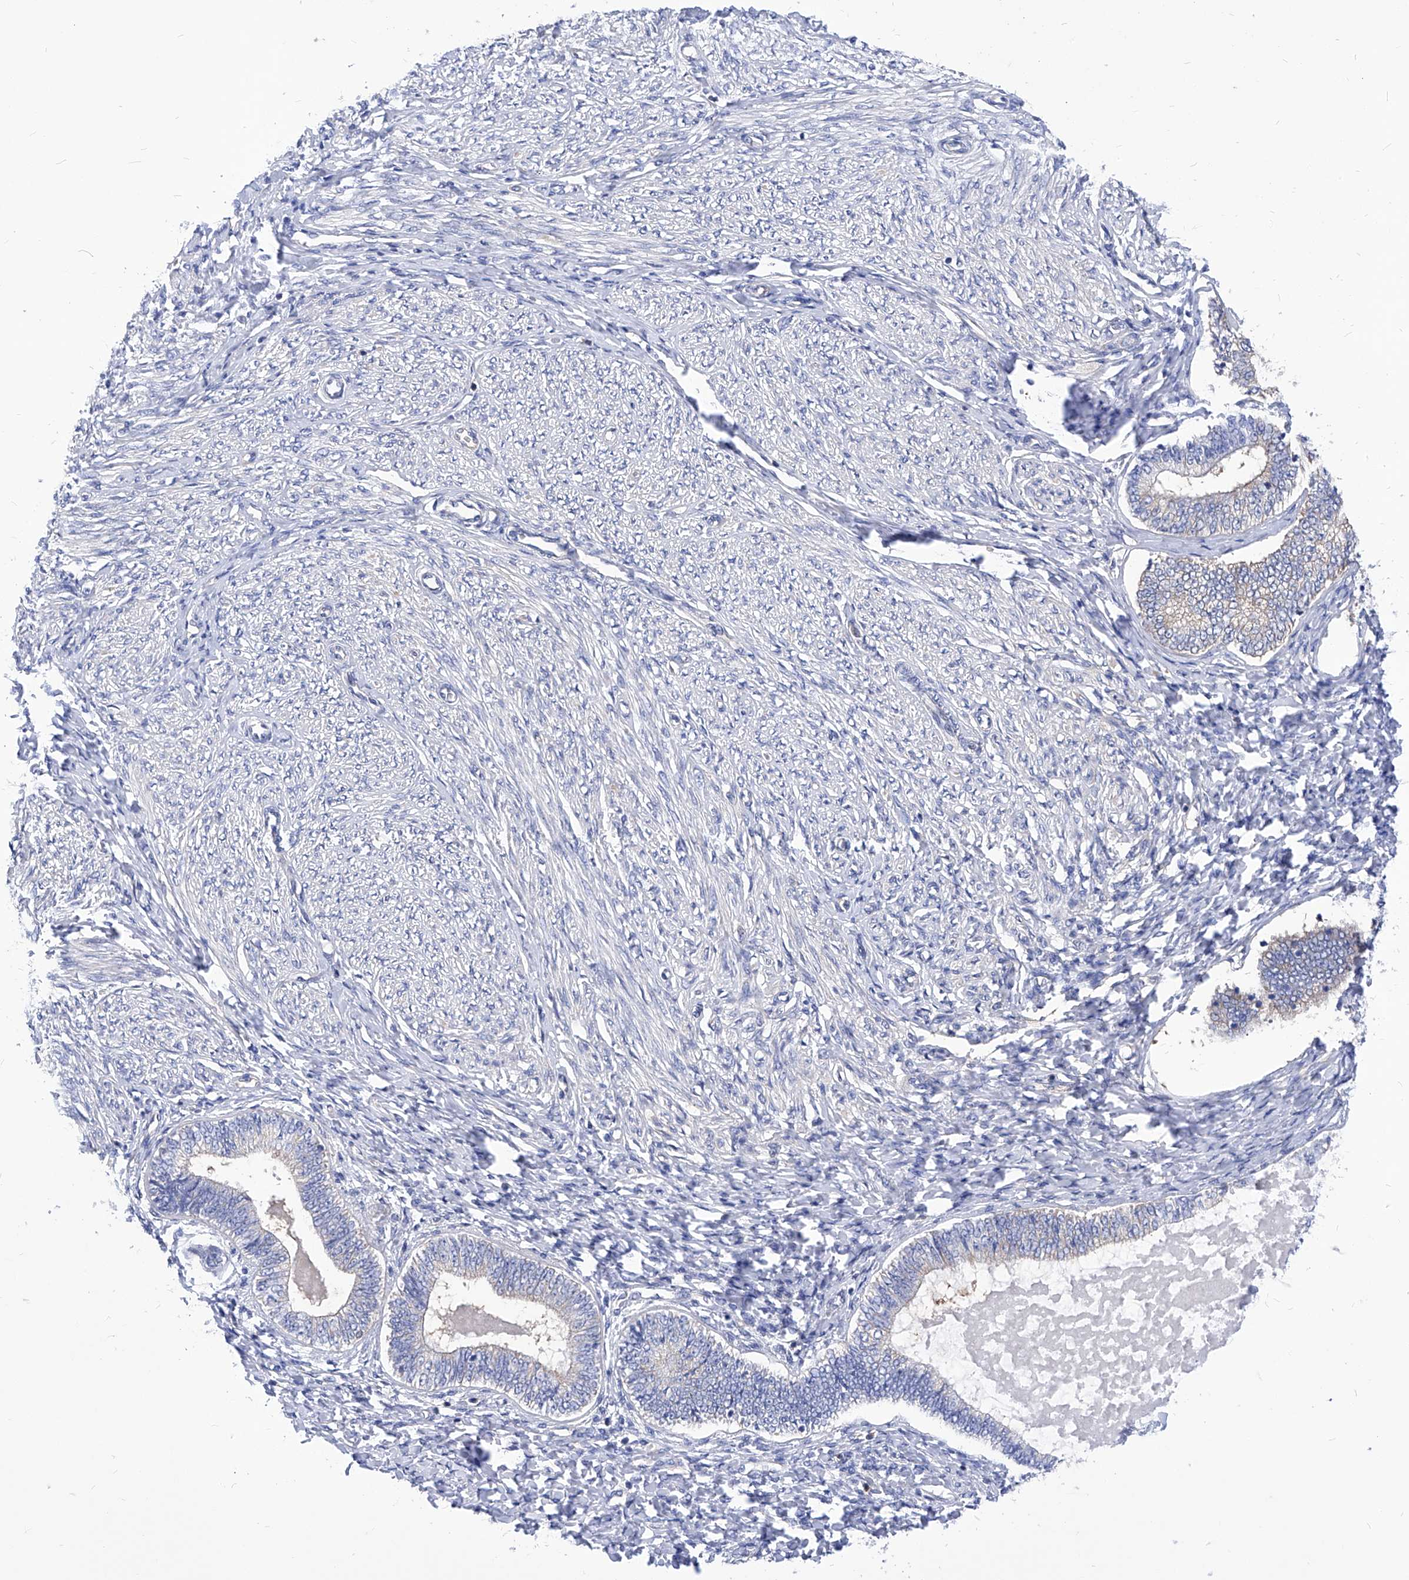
{"staining": {"intensity": "negative", "quantity": "none", "location": "none"}, "tissue": "endometrium", "cell_type": "Cells in endometrial stroma", "image_type": "normal", "snomed": [{"axis": "morphology", "description": "Normal tissue, NOS"}, {"axis": "topography", "description": "Endometrium"}], "caption": "This is an immunohistochemistry image of unremarkable endometrium. There is no positivity in cells in endometrial stroma.", "gene": "XPNPEP1", "patient": {"sex": "female", "age": 72}}